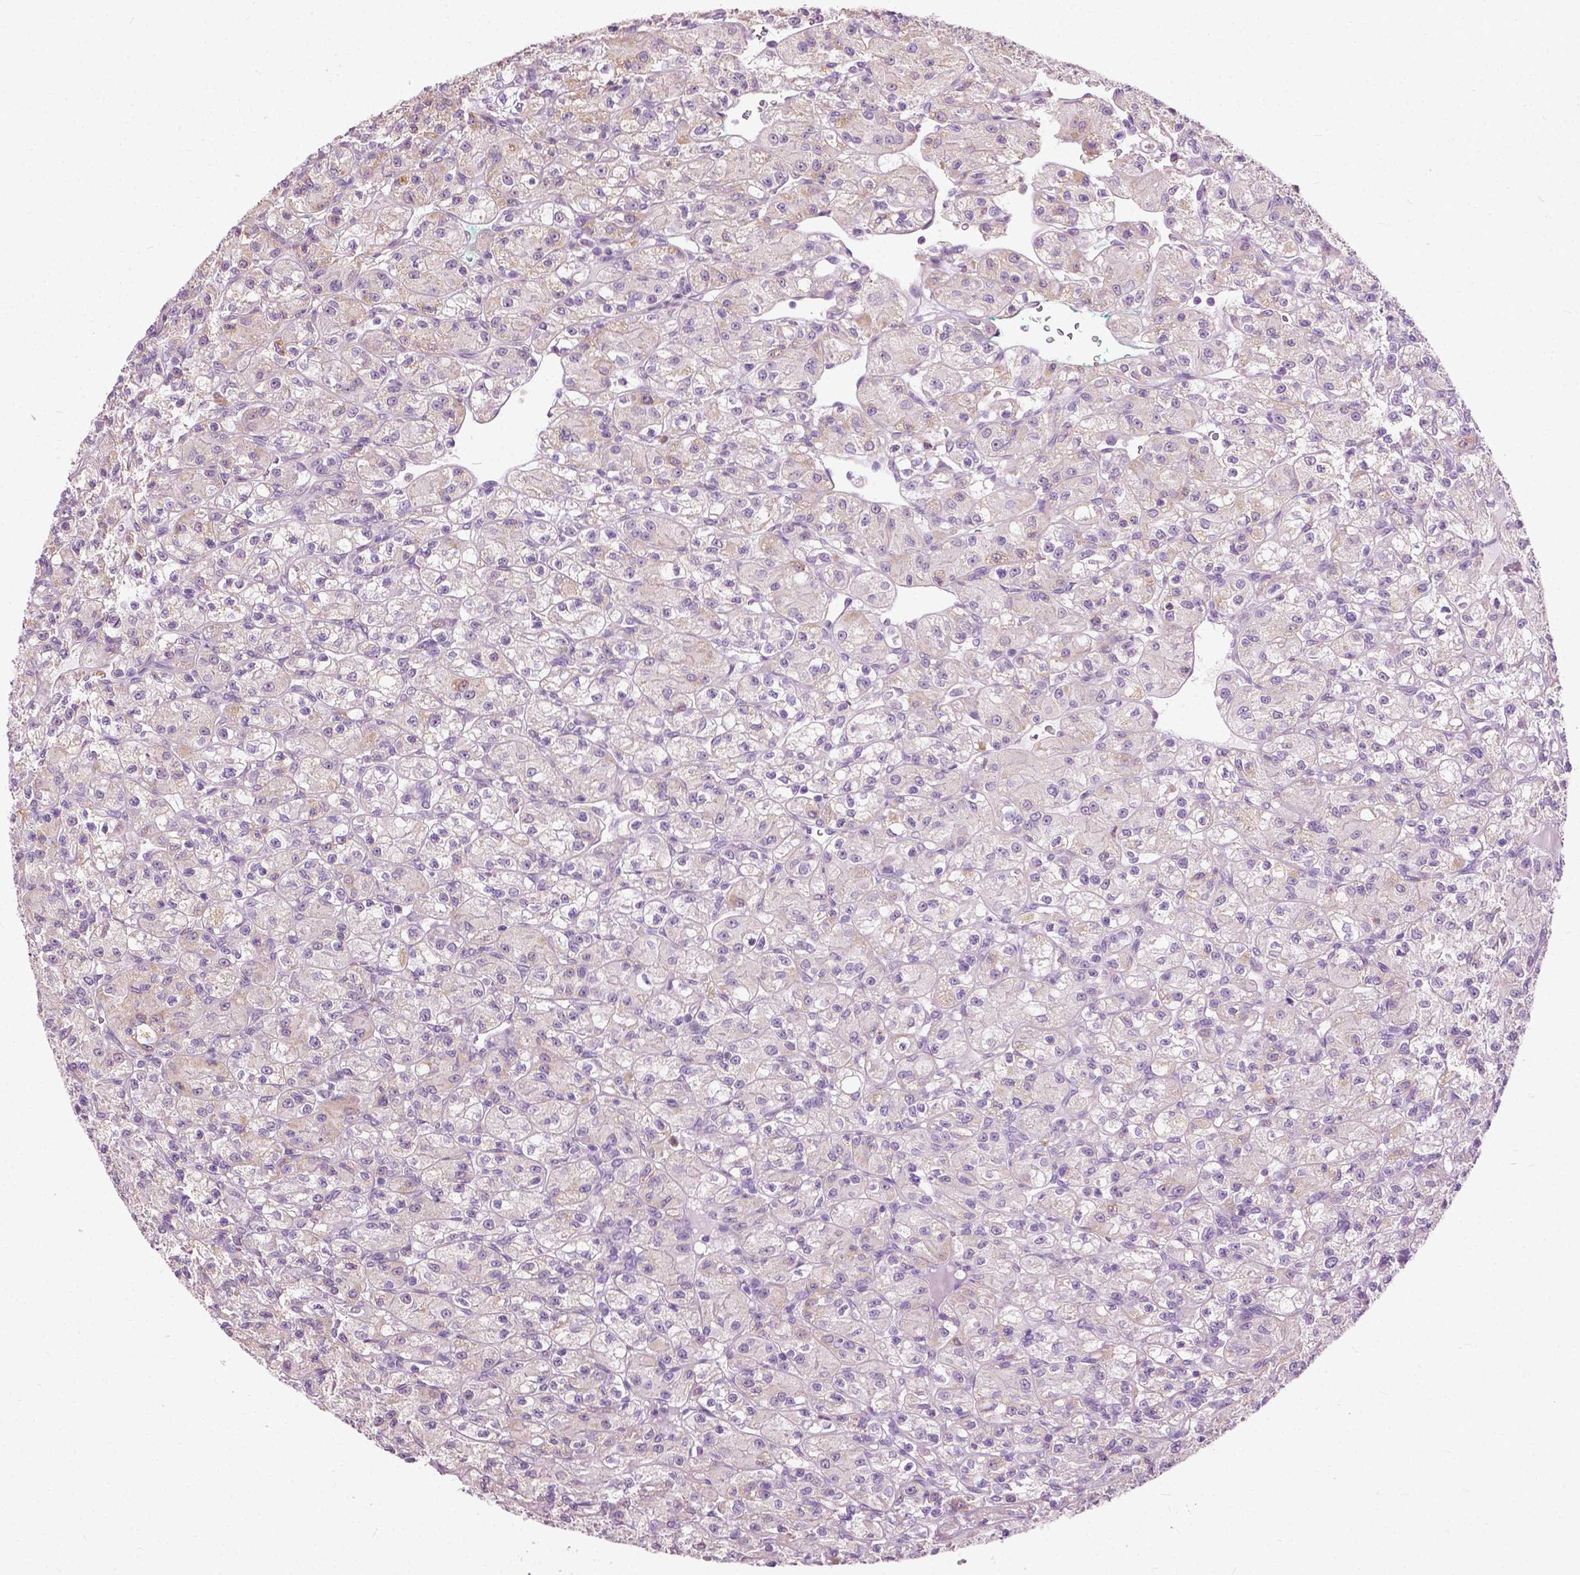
{"staining": {"intensity": "negative", "quantity": "none", "location": "none"}, "tissue": "renal cancer", "cell_type": "Tumor cells", "image_type": "cancer", "snomed": [{"axis": "morphology", "description": "Adenocarcinoma, NOS"}, {"axis": "topography", "description": "Kidney"}], "caption": "A histopathology image of human renal adenocarcinoma is negative for staining in tumor cells. (Immunohistochemistry (ihc), brightfield microscopy, high magnification).", "gene": "TTC9B", "patient": {"sex": "female", "age": 70}}